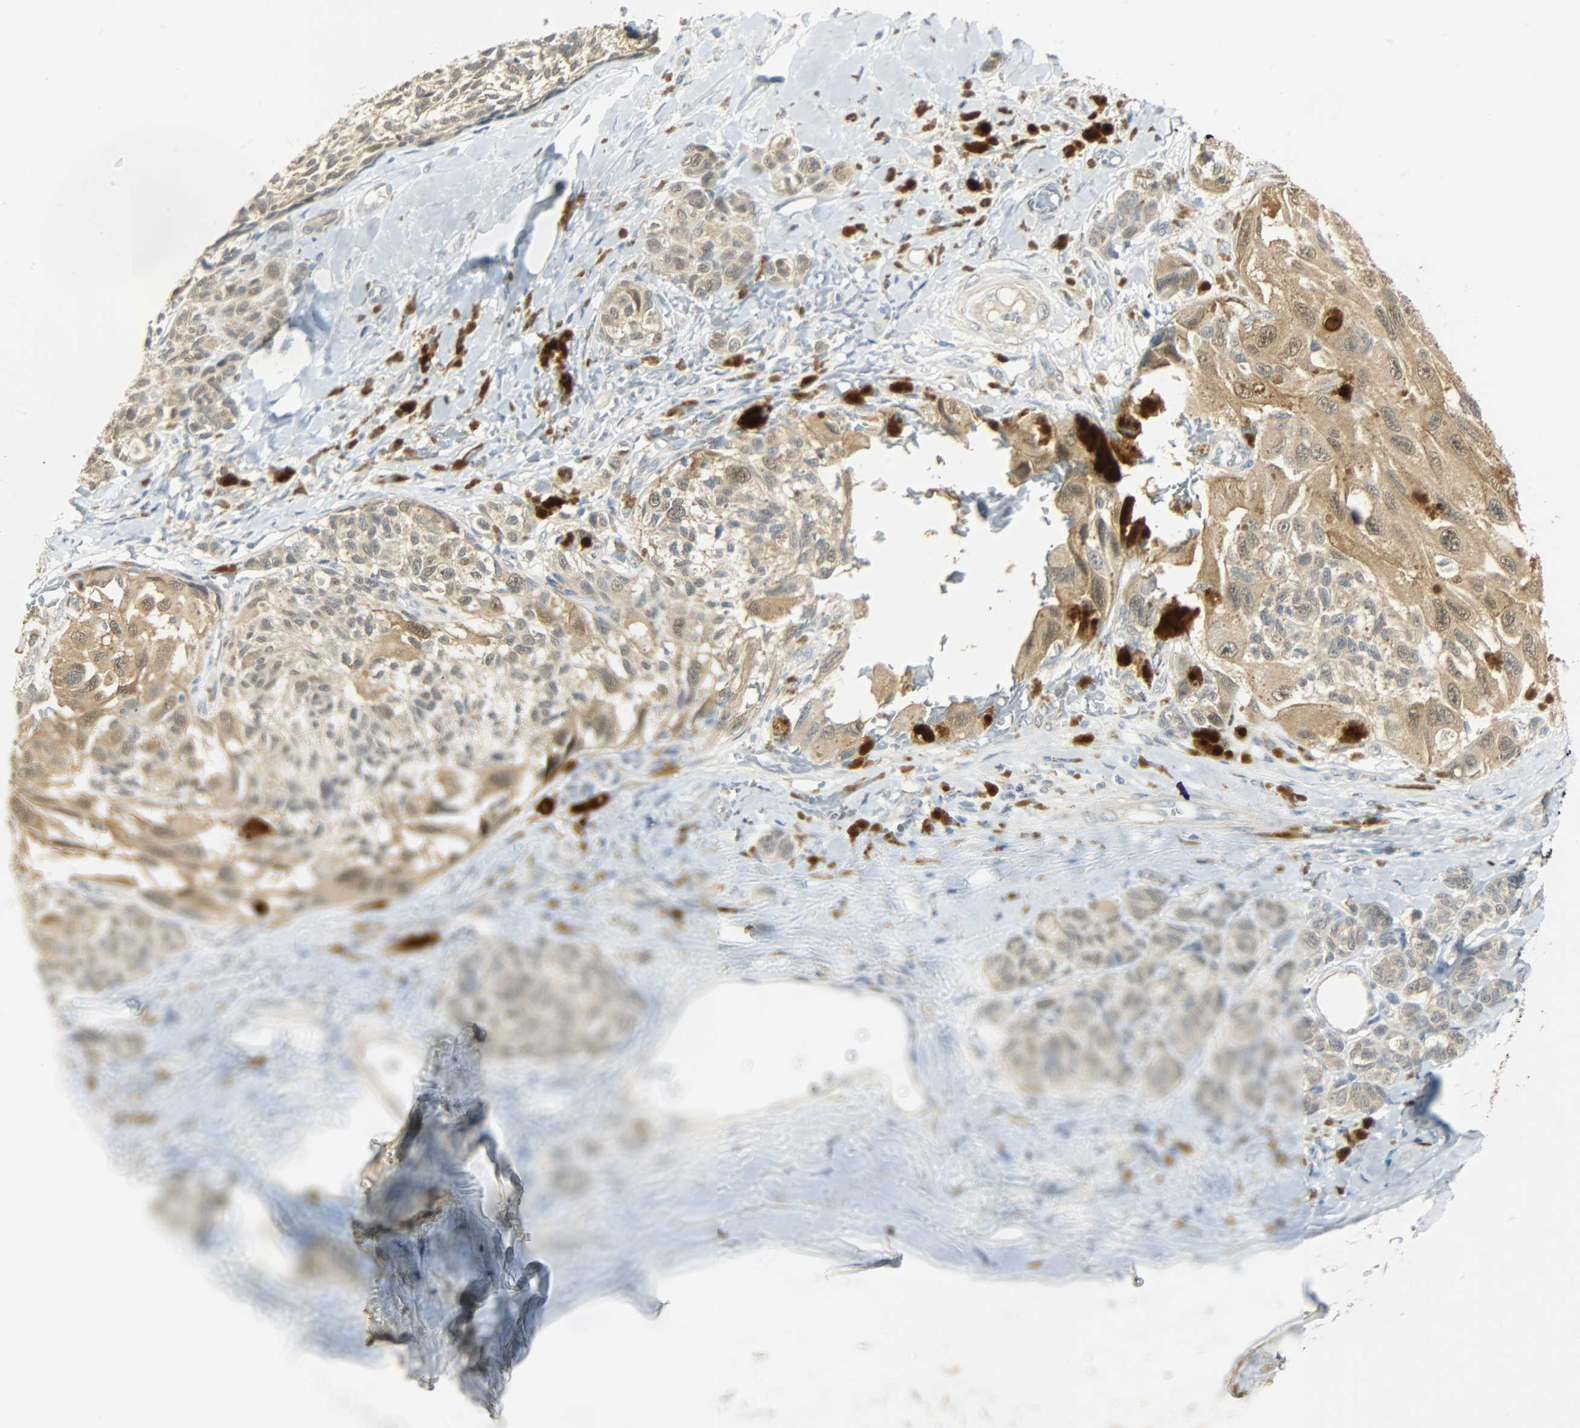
{"staining": {"intensity": "moderate", "quantity": ">75%", "location": "cytoplasmic/membranous,nuclear"}, "tissue": "melanoma", "cell_type": "Tumor cells", "image_type": "cancer", "snomed": [{"axis": "morphology", "description": "Malignant melanoma, NOS"}, {"axis": "topography", "description": "Skin"}], "caption": "This photomicrograph demonstrates IHC staining of melanoma, with medium moderate cytoplasmic/membranous and nuclear positivity in about >75% of tumor cells.", "gene": "USP13", "patient": {"sex": "female", "age": 73}}